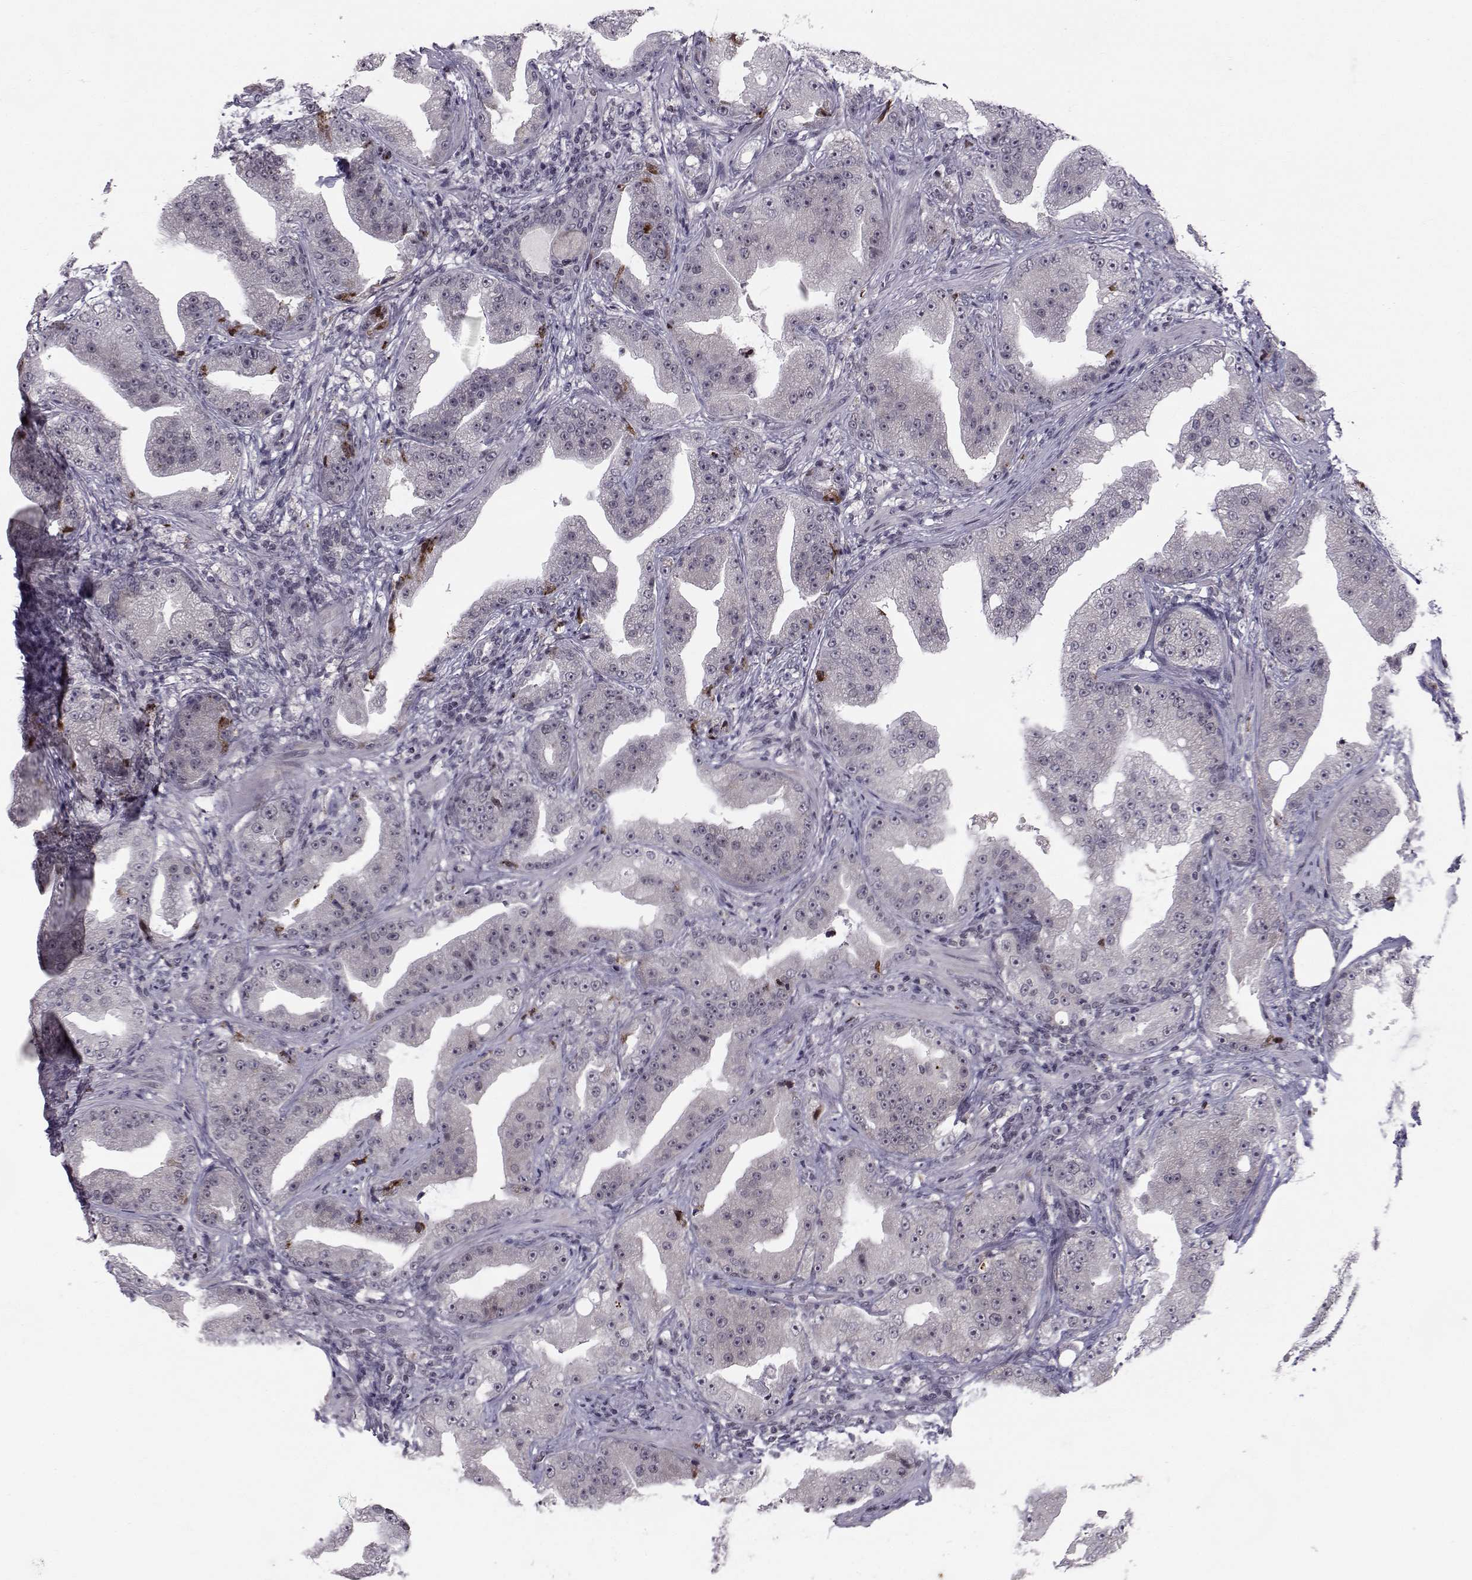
{"staining": {"intensity": "negative", "quantity": "none", "location": "none"}, "tissue": "prostate cancer", "cell_type": "Tumor cells", "image_type": "cancer", "snomed": [{"axis": "morphology", "description": "Adenocarcinoma, Low grade"}, {"axis": "topography", "description": "Prostate"}], "caption": "The image displays no staining of tumor cells in prostate cancer. Brightfield microscopy of immunohistochemistry (IHC) stained with DAB (3,3'-diaminobenzidine) (brown) and hematoxylin (blue), captured at high magnification.", "gene": "MARCHF4", "patient": {"sex": "male", "age": 62}}